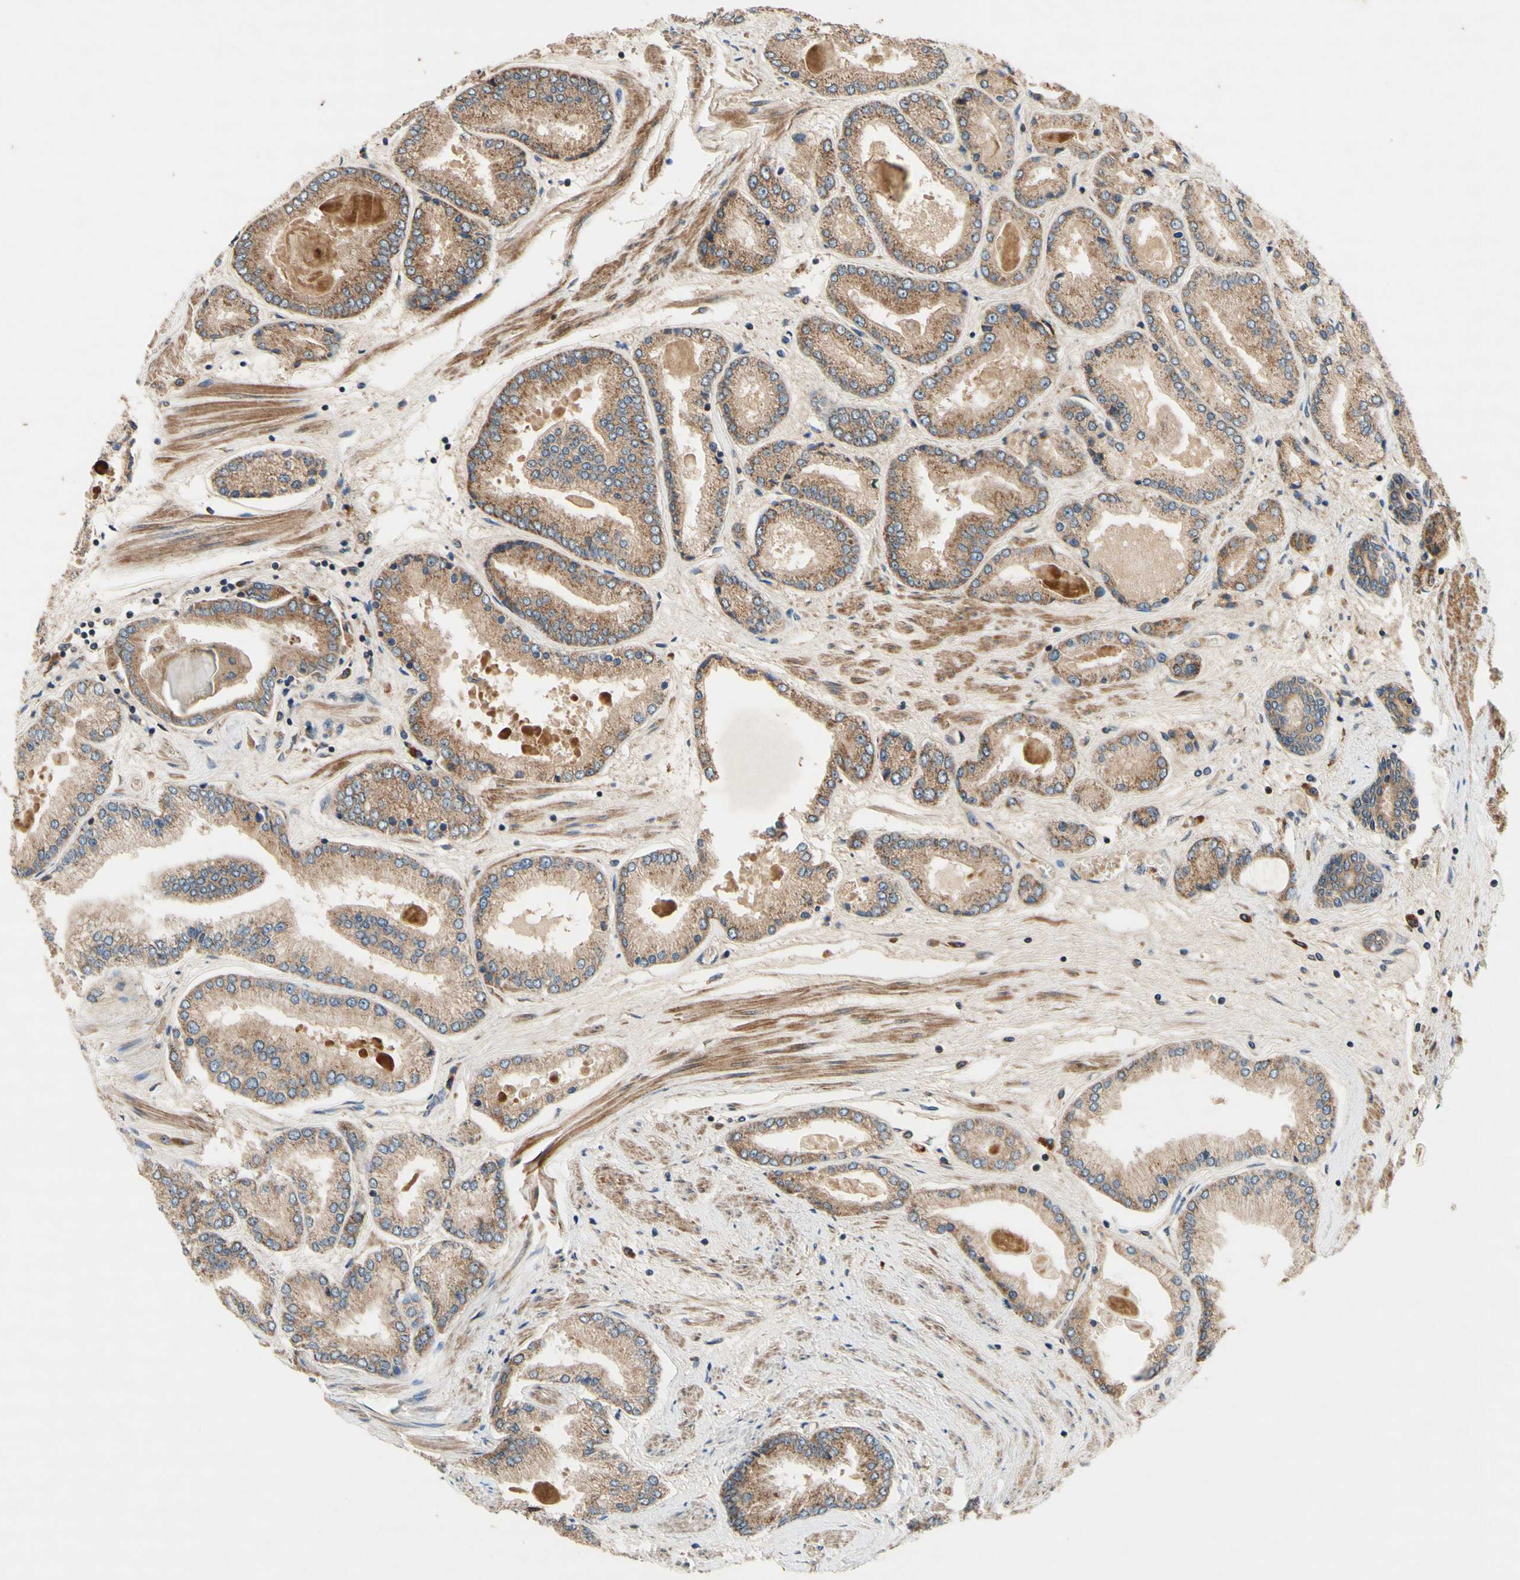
{"staining": {"intensity": "moderate", "quantity": ">75%", "location": "cytoplasmic/membranous"}, "tissue": "prostate cancer", "cell_type": "Tumor cells", "image_type": "cancer", "snomed": [{"axis": "morphology", "description": "Adenocarcinoma, High grade"}, {"axis": "topography", "description": "Prostate"}], "caption": "High-power microscopy captured an immunohistochemistry image of high-grade adenocarcinoma (prostate), revealing moderate cytoplasmic/membranous positivity in approximately >75% of tumor cells.", "gene": "DDOST", "patient": {"sex": "male", "age": 59}}